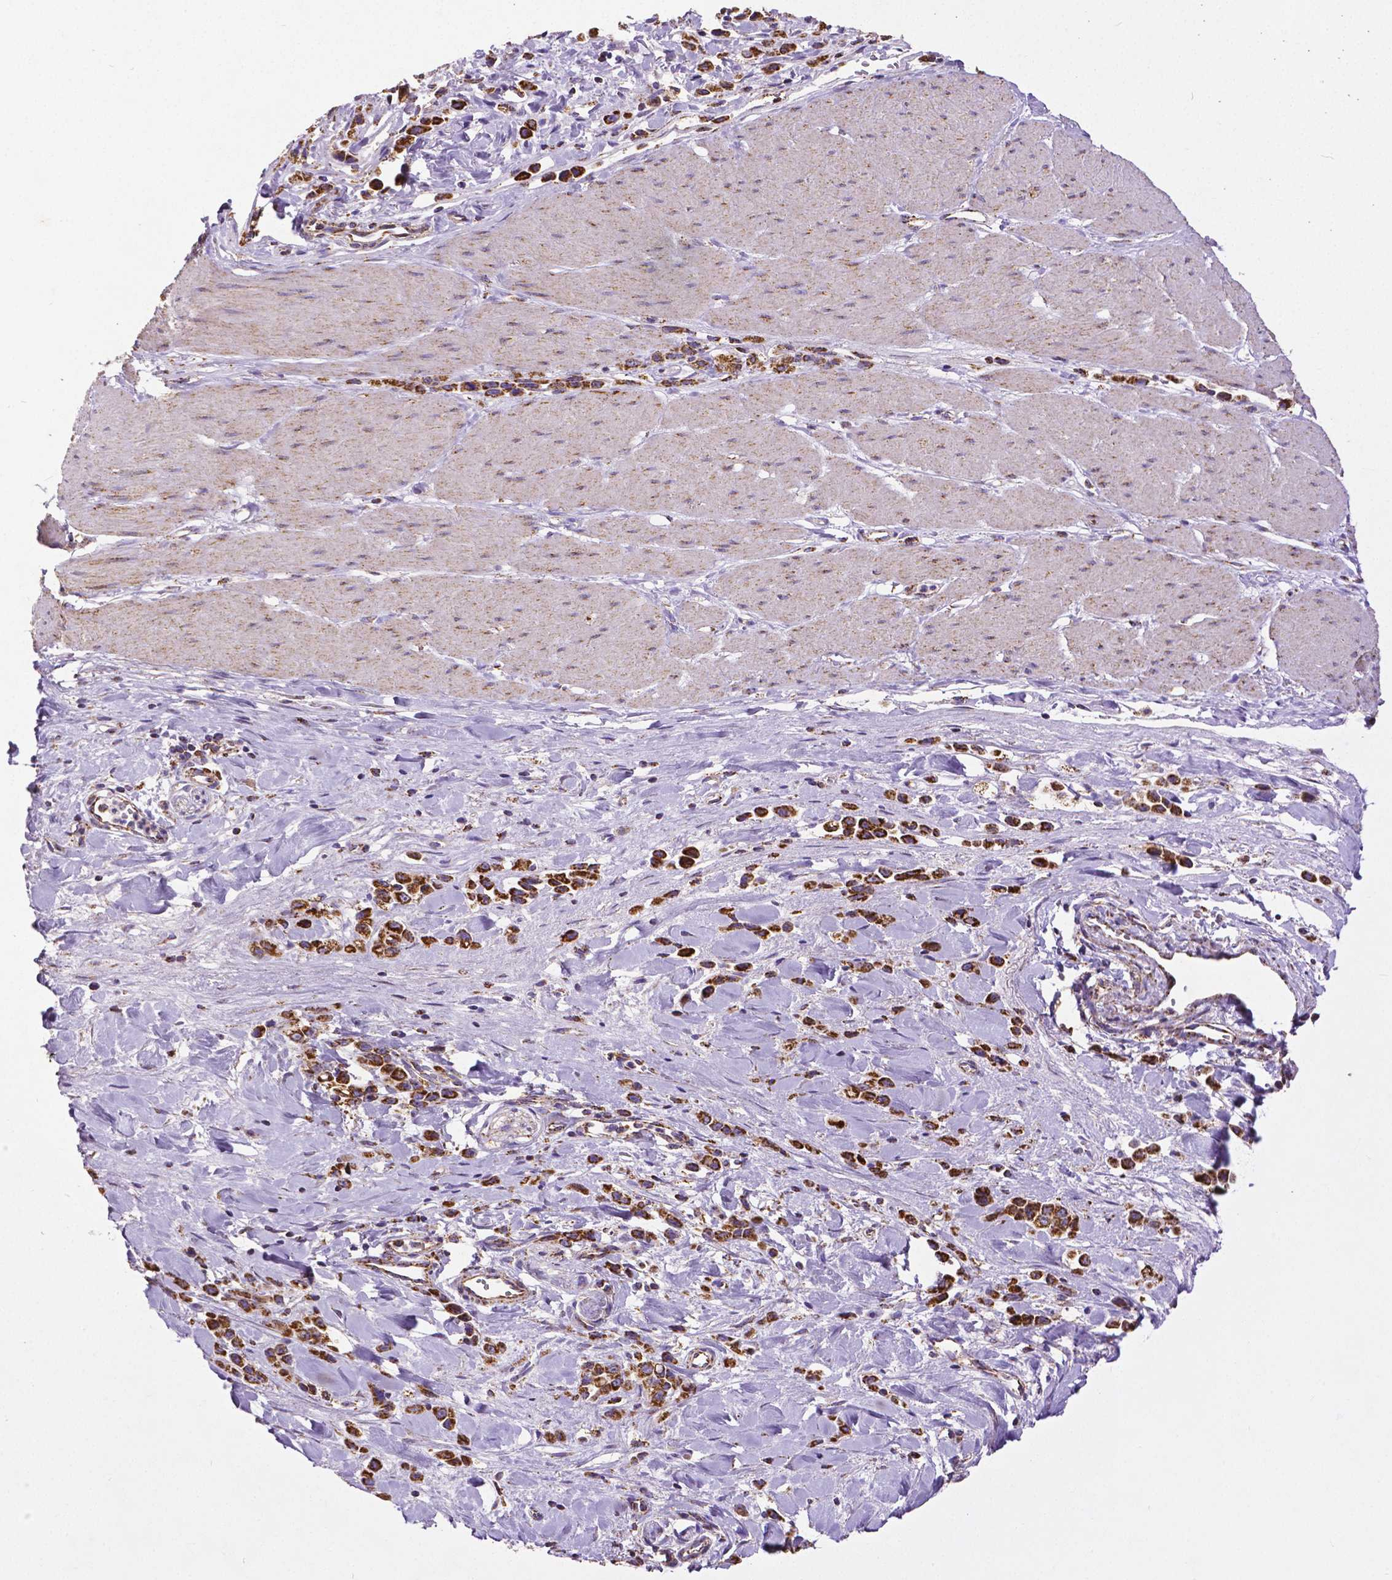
{"staining": {"intensity": "strong", "quantity": ">75%", "location": "cytoplasmic/membranous"}, "tissue": "stomach cancer", "cell_type": "Tumor cells", "image_type": "cancer", "snomed": [{"axis": "morphology", "description": "Adenocarcinoma, NOS"}, {"axis": "topography", "description": "Stomach"}], "caption": "This is a micrograph of IHC staining of stomach adenocarcinoma, which shows strong staining in the cytoplasmic/membranous of tumor cells.", "gene": "MACC1", "patient": {"sex": "male", "age": 47}}